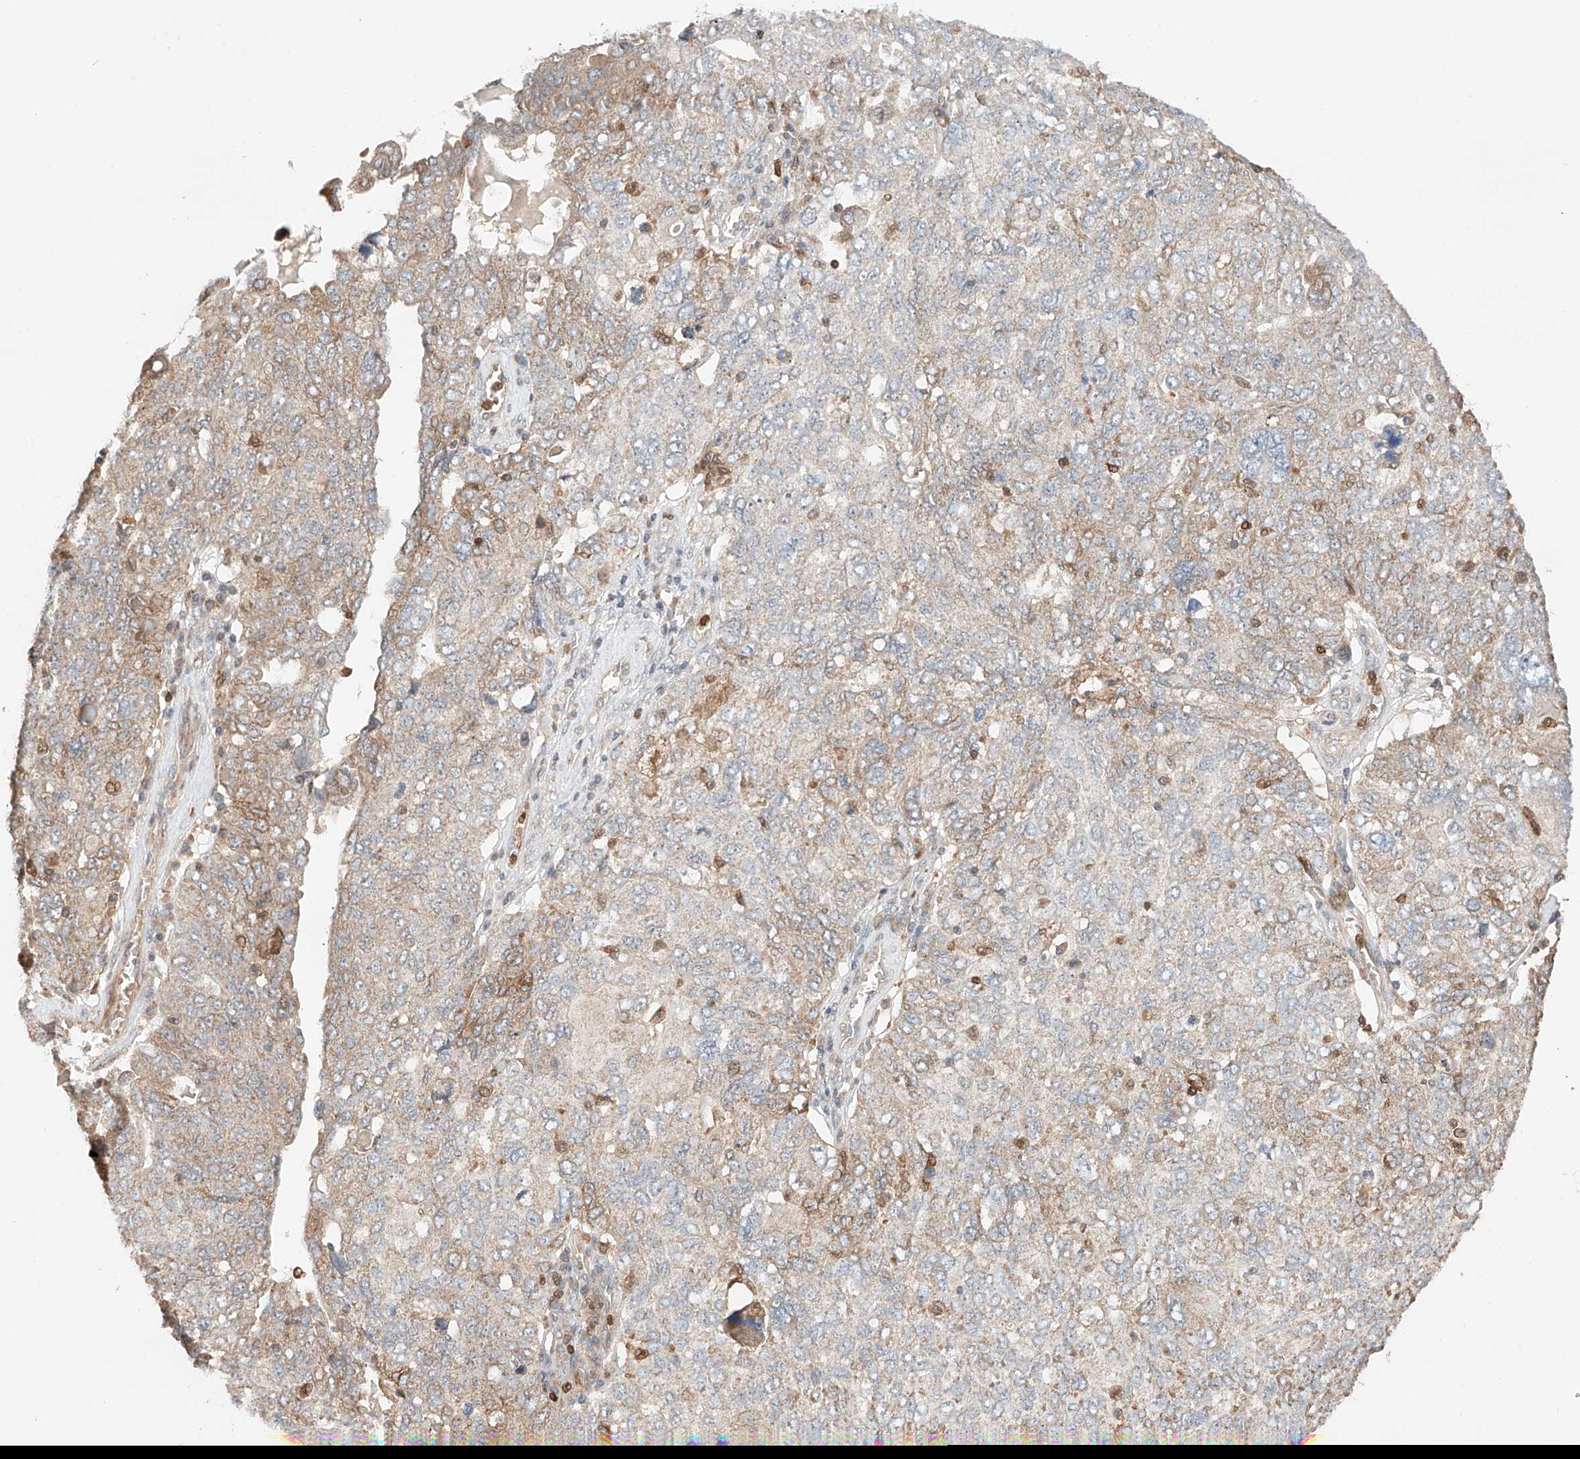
{"staining": {"intensity": "weak", "quantity": "<25%", "location": "cytoplasmic/membranous"}, "tissue": "ovarian cancer", "cell_type": "Tumor cells", "image_type": "cancer", "snomed": [{"axis": "morphology", "description": "Carcinoma, endometroid"}, {"axis": "topography", "description": "Ovary"}], "caption": "Ovarian cancer was stained to show a protein in brown. There is no significant positivity in tumor cells.", "gene": "IGSF22", "patient": {"sex": "female", "age": 62}}